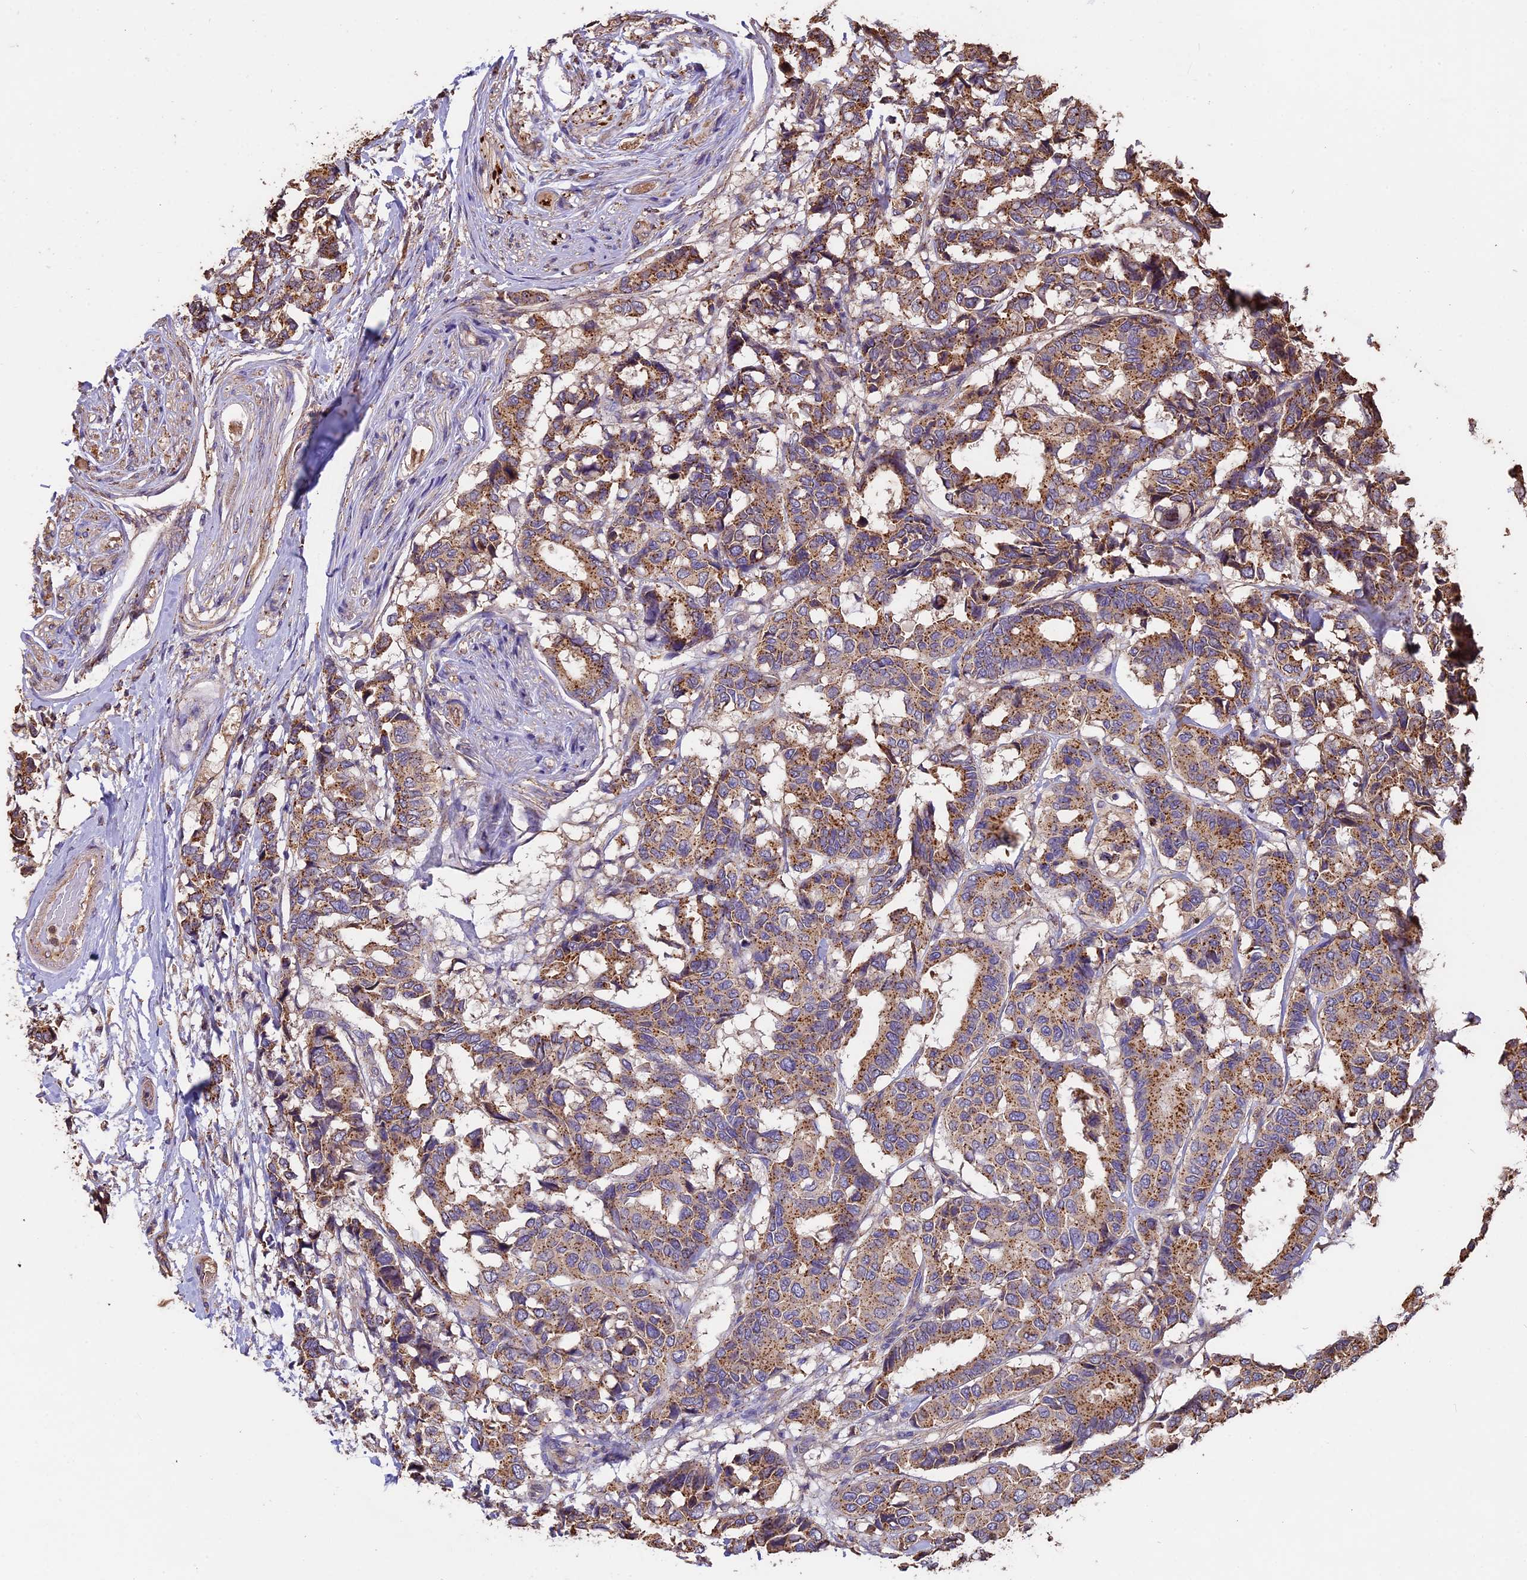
{"staining": {"intensity": "moderate", "quantity": ">75%", "location": "cytoplasmic/membranous"}, "tissue": "breast cancer", "cell_type": "Tumor cells", "image_type": "cancer", "snomed": [{"axis": "morphology", "description": "Duct carcinoma"}, {"axis": "topography", "description": "Breast"}], "caption": "A histopathology image of breast infiltrating ductal carcinoma stained for a protein reveals moderate cytoplasmic/membranous brown staining in tumor cells.", "gene": "CHMP2A", "patient": {"sex": "female", "age": 87}}